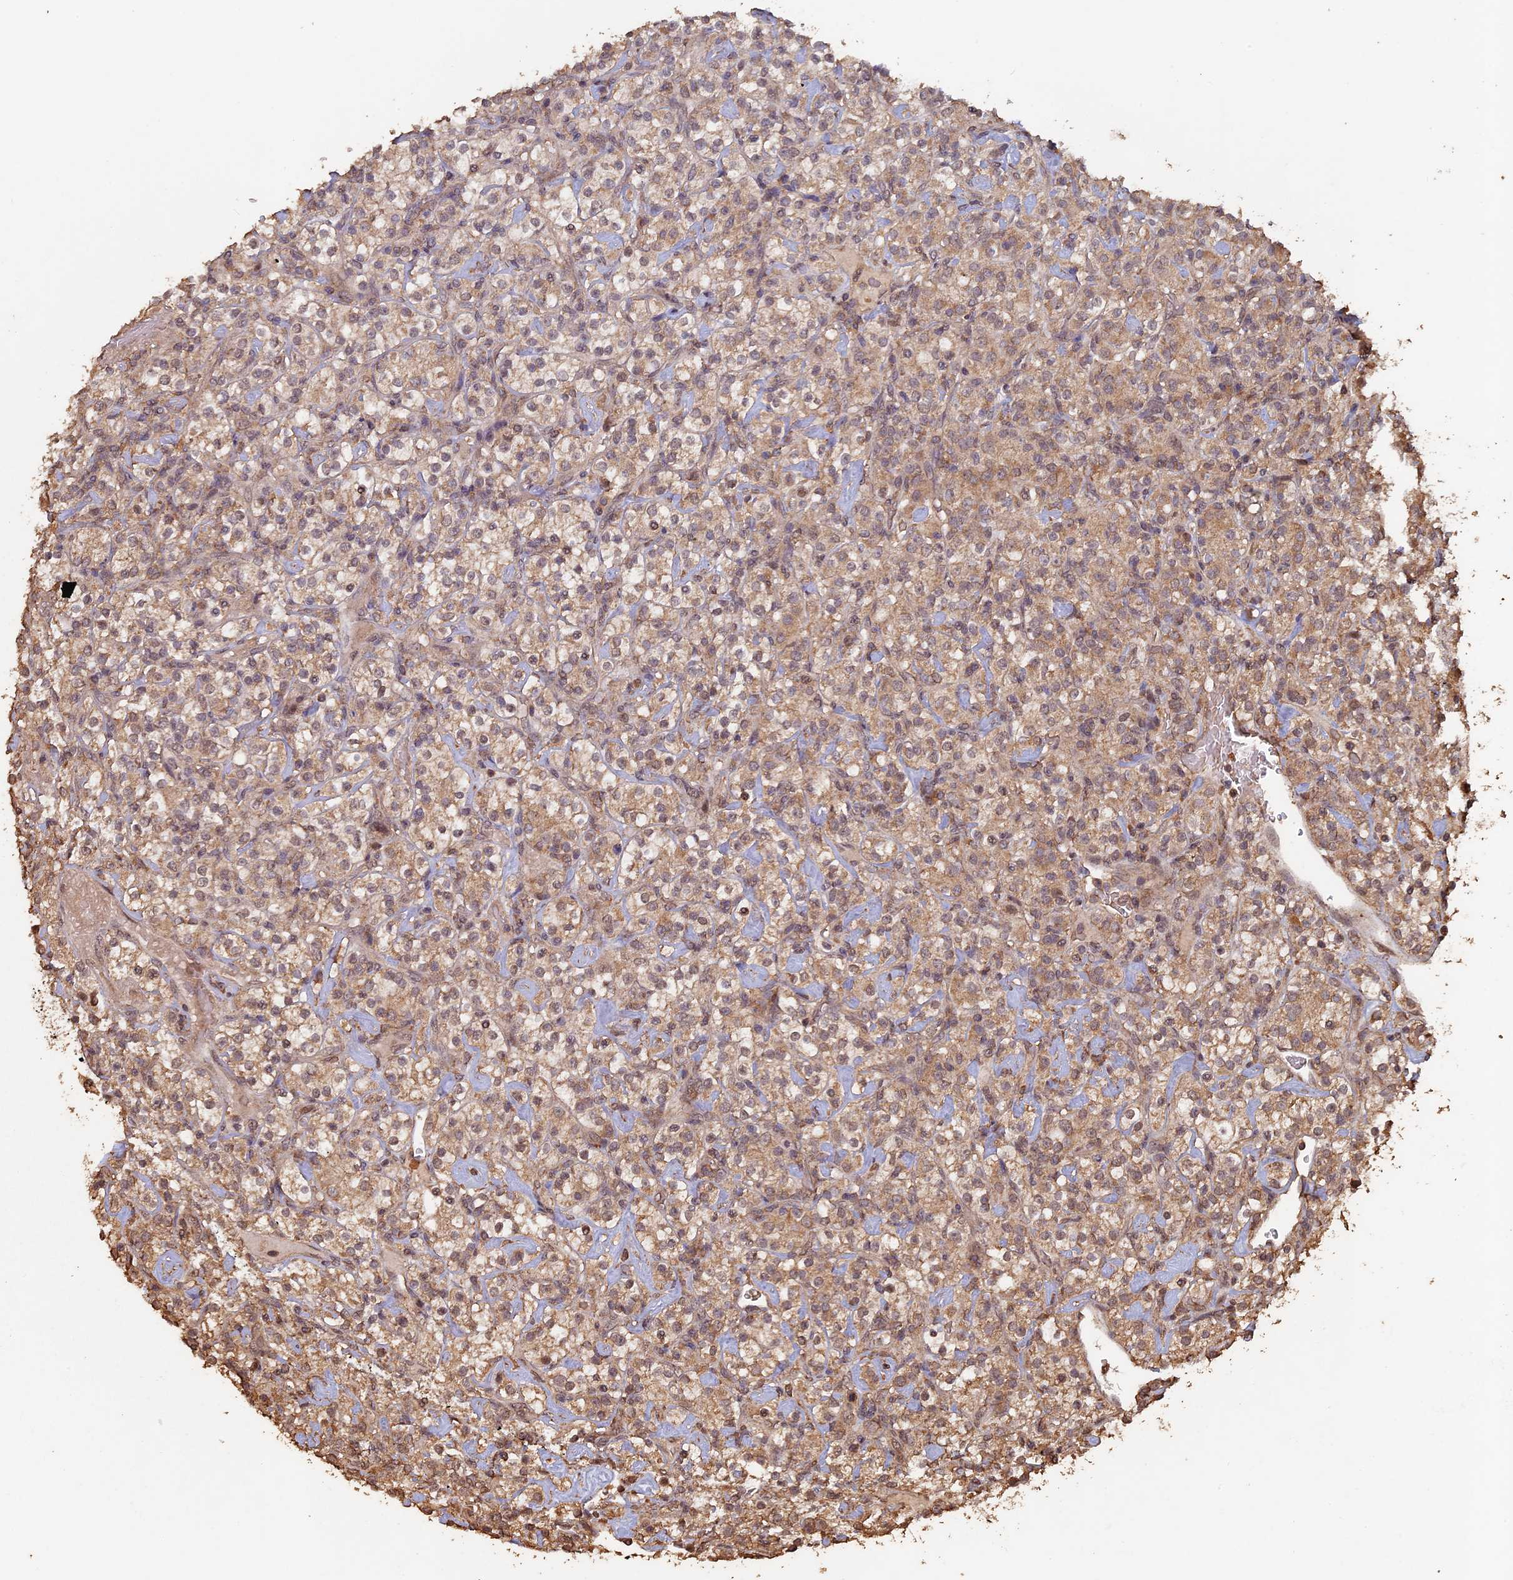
{"staining": {"intensity": "moderate", "quantity": ">75%", "location": "cytoplasmic/membranous"}, "tissue": "renal cancer", "cell_type": "Tumor cells", "image_type": "cancer", "snomed": [{"axis": "morphology", "description": "Adenocarcinoma, NOS"}, {"axis": "topography", "description": "Kidney"}], "caption": "A brown stain shows moderate cytoplasmic/membranous expression of a protein in human adenocarcinoma (renal) tumor cells.", "gene": "HUNK", "patient": {"sex": "male", "age": 77}}